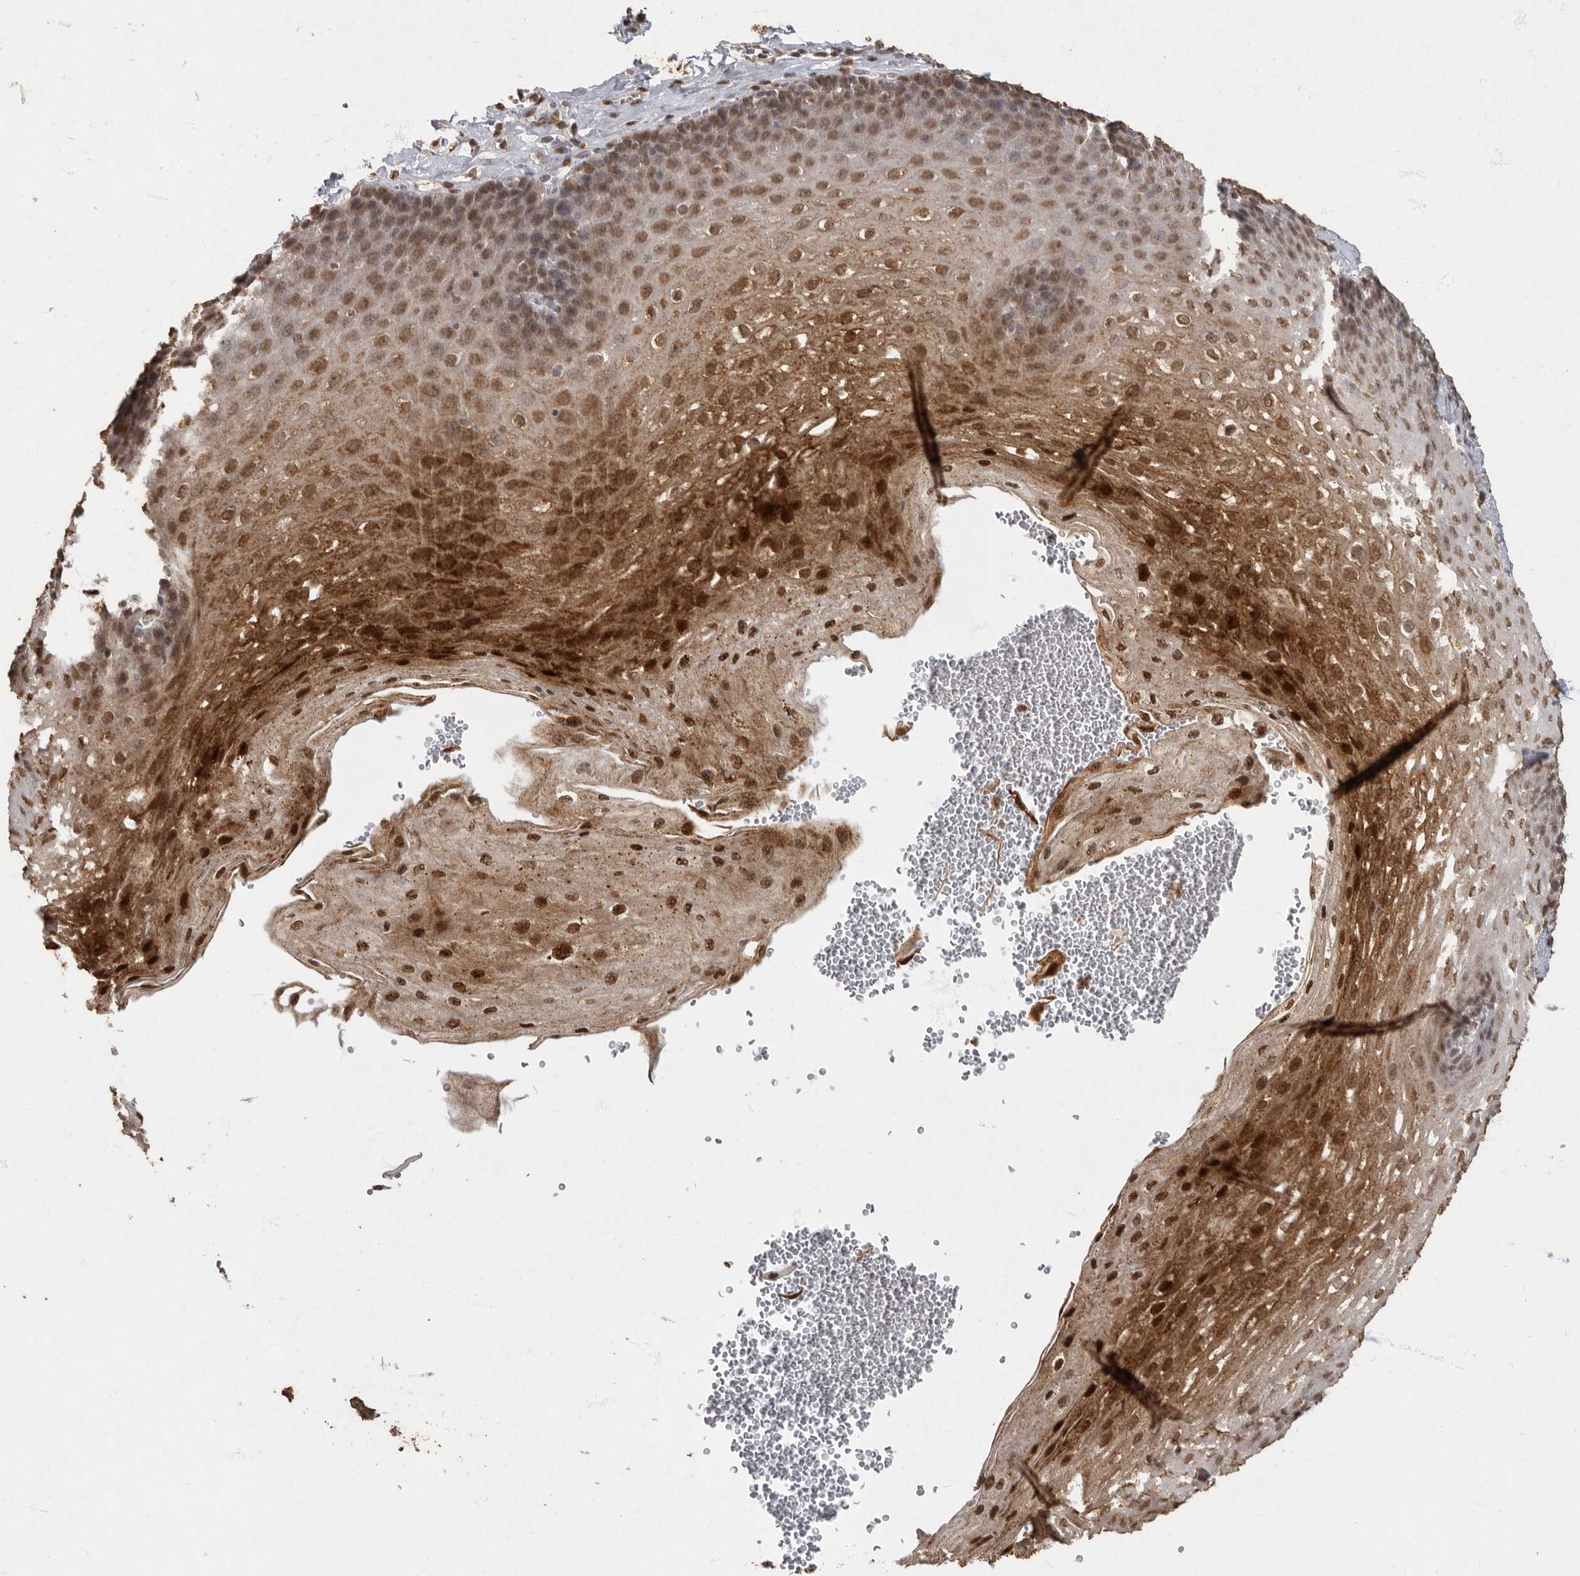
{"staining": {"intensity": "strong", "quantity": ">75%", "location": "cytoplasmic/membranous,nuclear"}, "tissue": "esophagus", "cell_type": "Squamous epithelial cells", "image_type": "normal", "snomed": [{"axis": "morphology", "description": "Normal tissue, NOS"}, {"axis": "topography", "description": "Esophagus"}], "caption": "Immunohistochemical staining of normal esophagus demonstrates high levels of strong cytoplasmic/membranous,nuclear positivity in approximately >75% of squamous epithelial cells.", "gene": "NBL1", "patient": {"sex": "female", "age": 66}}